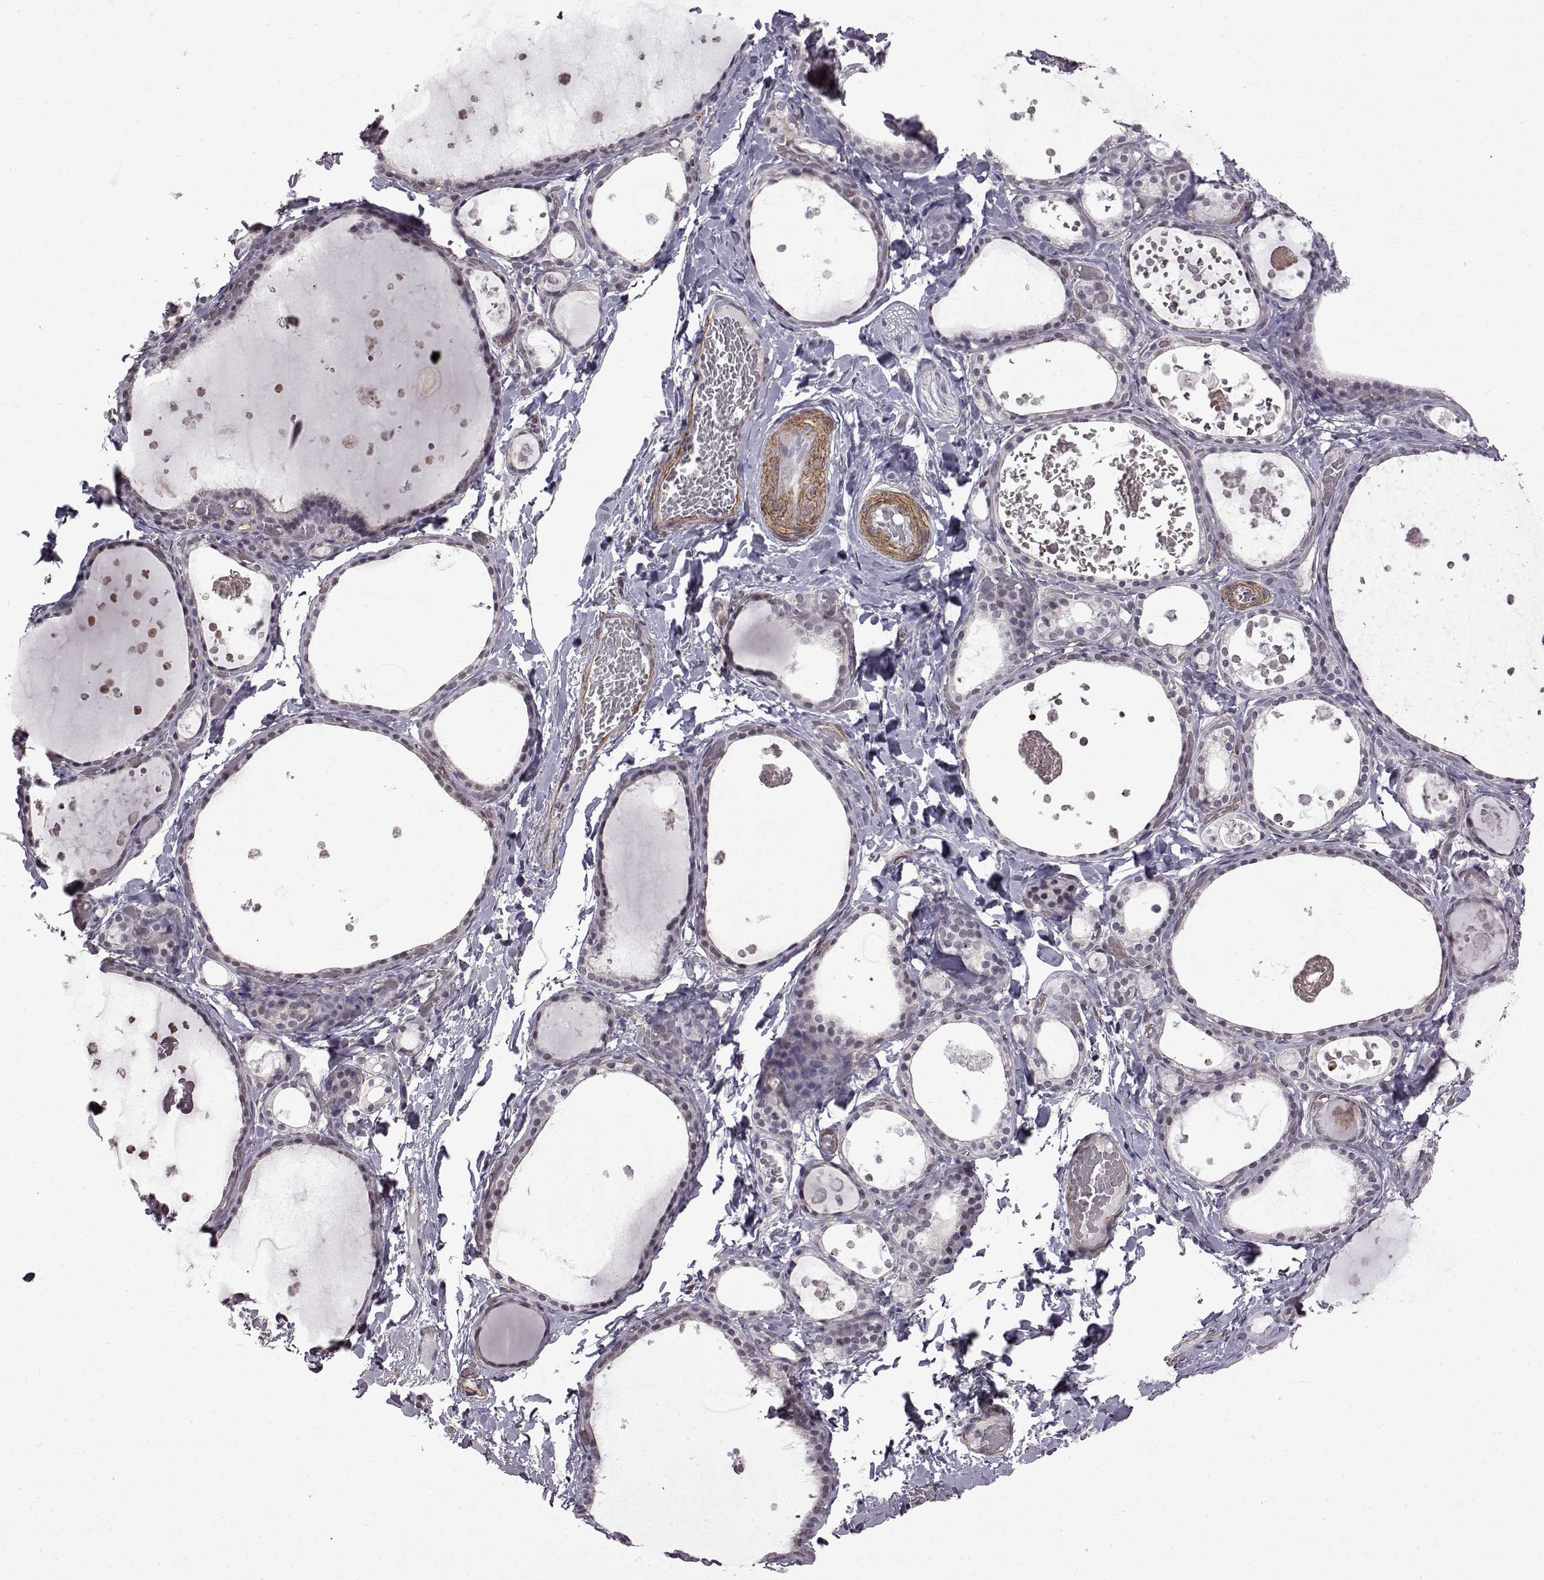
{"staining": {"intensity": "negative", "quantity": "none", "location": "none"}, "tissue": "thyroid gland", "cell_type": "Glandular cells", "image_type": "normal", "snomed": [{"axis": "morphology", "description": "Normal tissue, NOS"}, {"axis": "topography", "description": "Thyroid gland"}], "caption": "This is an immunohistochemistry image of normal human thyroid gland. There is no positivity in glandular cells.", "gene": "SYNPO2", "patient": {"sex": "female", "age": 56}}